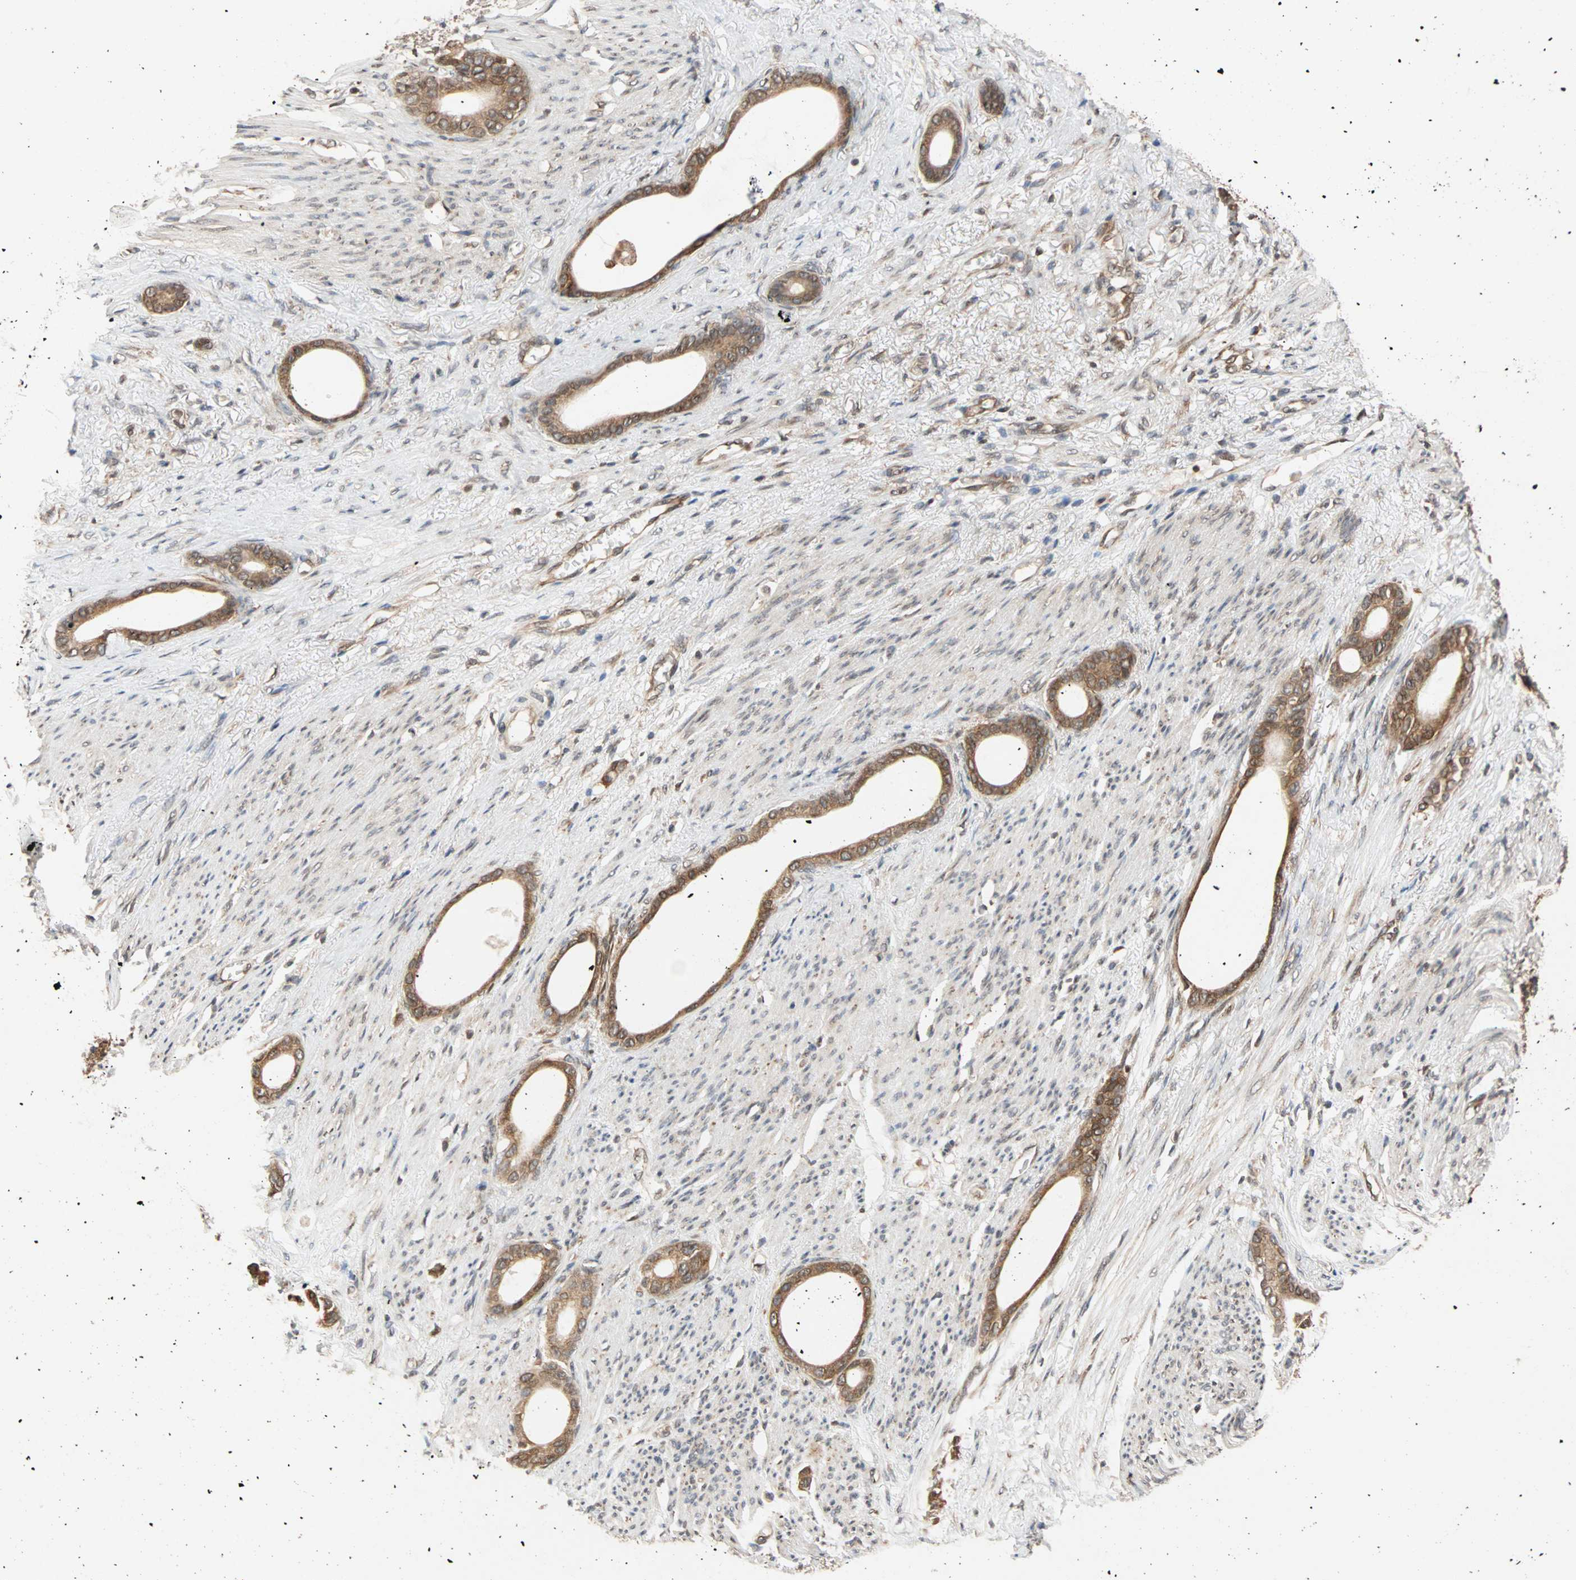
{"staining": {"intensity": "moderate", "quantity": ">75%", "location": "cytoplasmic/membranous"}, "tissue": "stomach cancer", "cell_type": "Tumor cells", "image_type": "cancer", "snomed": [{"axis": "morphology", "description": "Adenocarcinoma, NOS"}, {"axis": "topography", "description": "Stomach"}], "caption": "The photomicrograph reveals a brown stain indicating the presence of a protein in the cytoplasmic/membranous of tumor cells in adenocarcinoma (stomach).", "gene": "AUP1", "patient": {"sex": "female", "age": 75}}